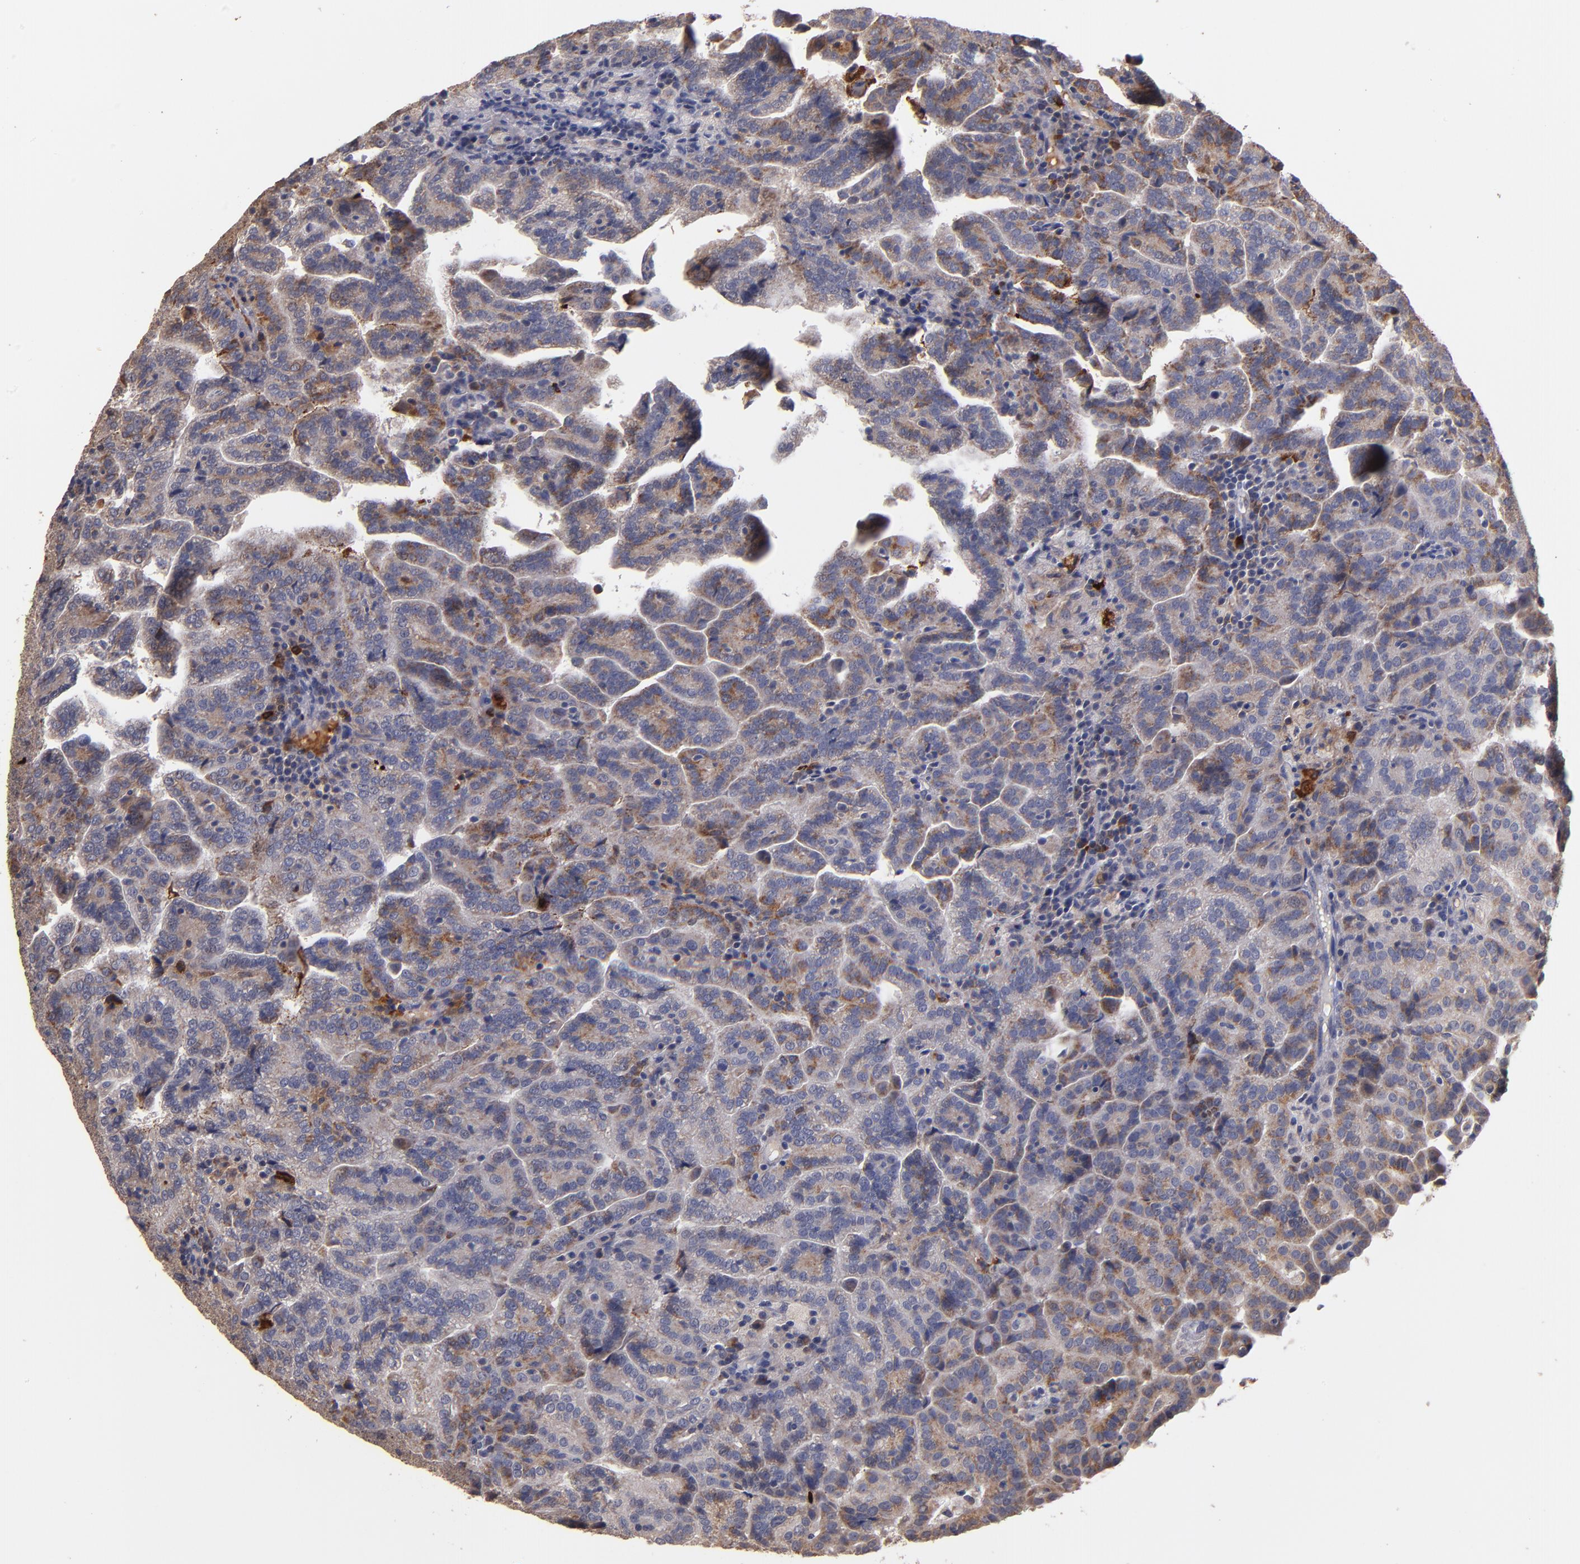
{"staining": {"intensity": "weak", "quantity": ">75%", "location": "cytoplasmic/membranous"}, "tissue": "renal cancer", "cell_type": "Tumor cells", "image_type": "cancer", "snomed": [{"axis": "morphology", "description": "Adenocarcinoma, NOS"}, {"axis": "topography", "description": "Kidney"}], "caption": "Renal cancer stained with IHC displays weak cytoplasmic/membranous expression in approximately >75% of tumor cells. Using DAB (brown) and hematoxylin (blue) stains, captured at high magnification using brightfield microscopy.", "gene": "DIABLO", "patient": {"sex": "male", "age": 61}}